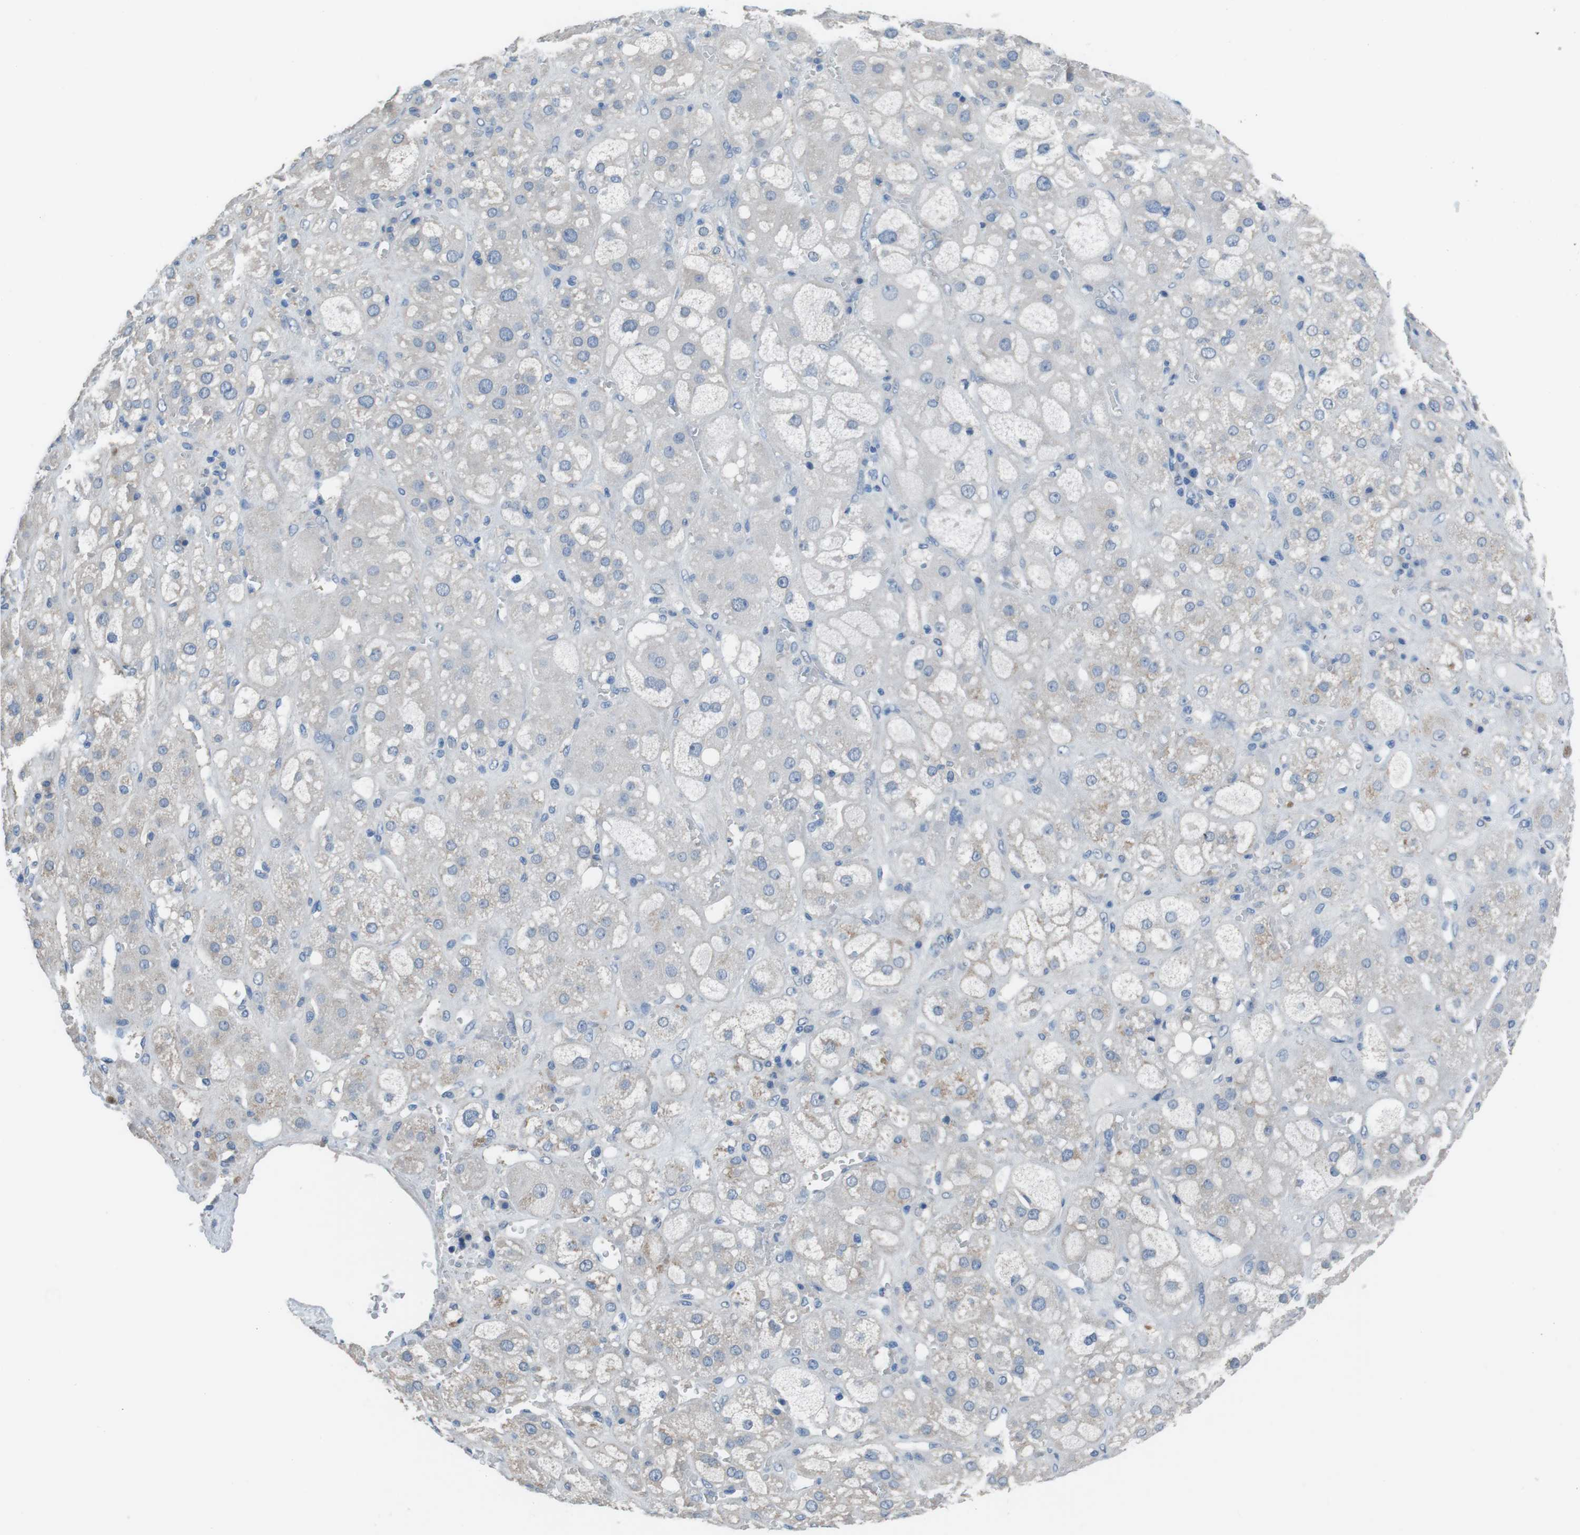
{"staining": {"intensity": "negative", "quantity": "none", "location": "none"}, "tissue": "adrenal gland", "cell_type": "Glandular cells", "image_type": "normal", "snomed": [{"axis": "morphology", "description": "Normal tissue, NOS"}, {"axis": "topography", "description": "Adrenal gland"}], "caption": "The histopathology image demonstrates no significant positivity in glandular cells of adrenal gland.", "gene": "CYP2C19", "patient": {"sex": "female", "age": 47}}